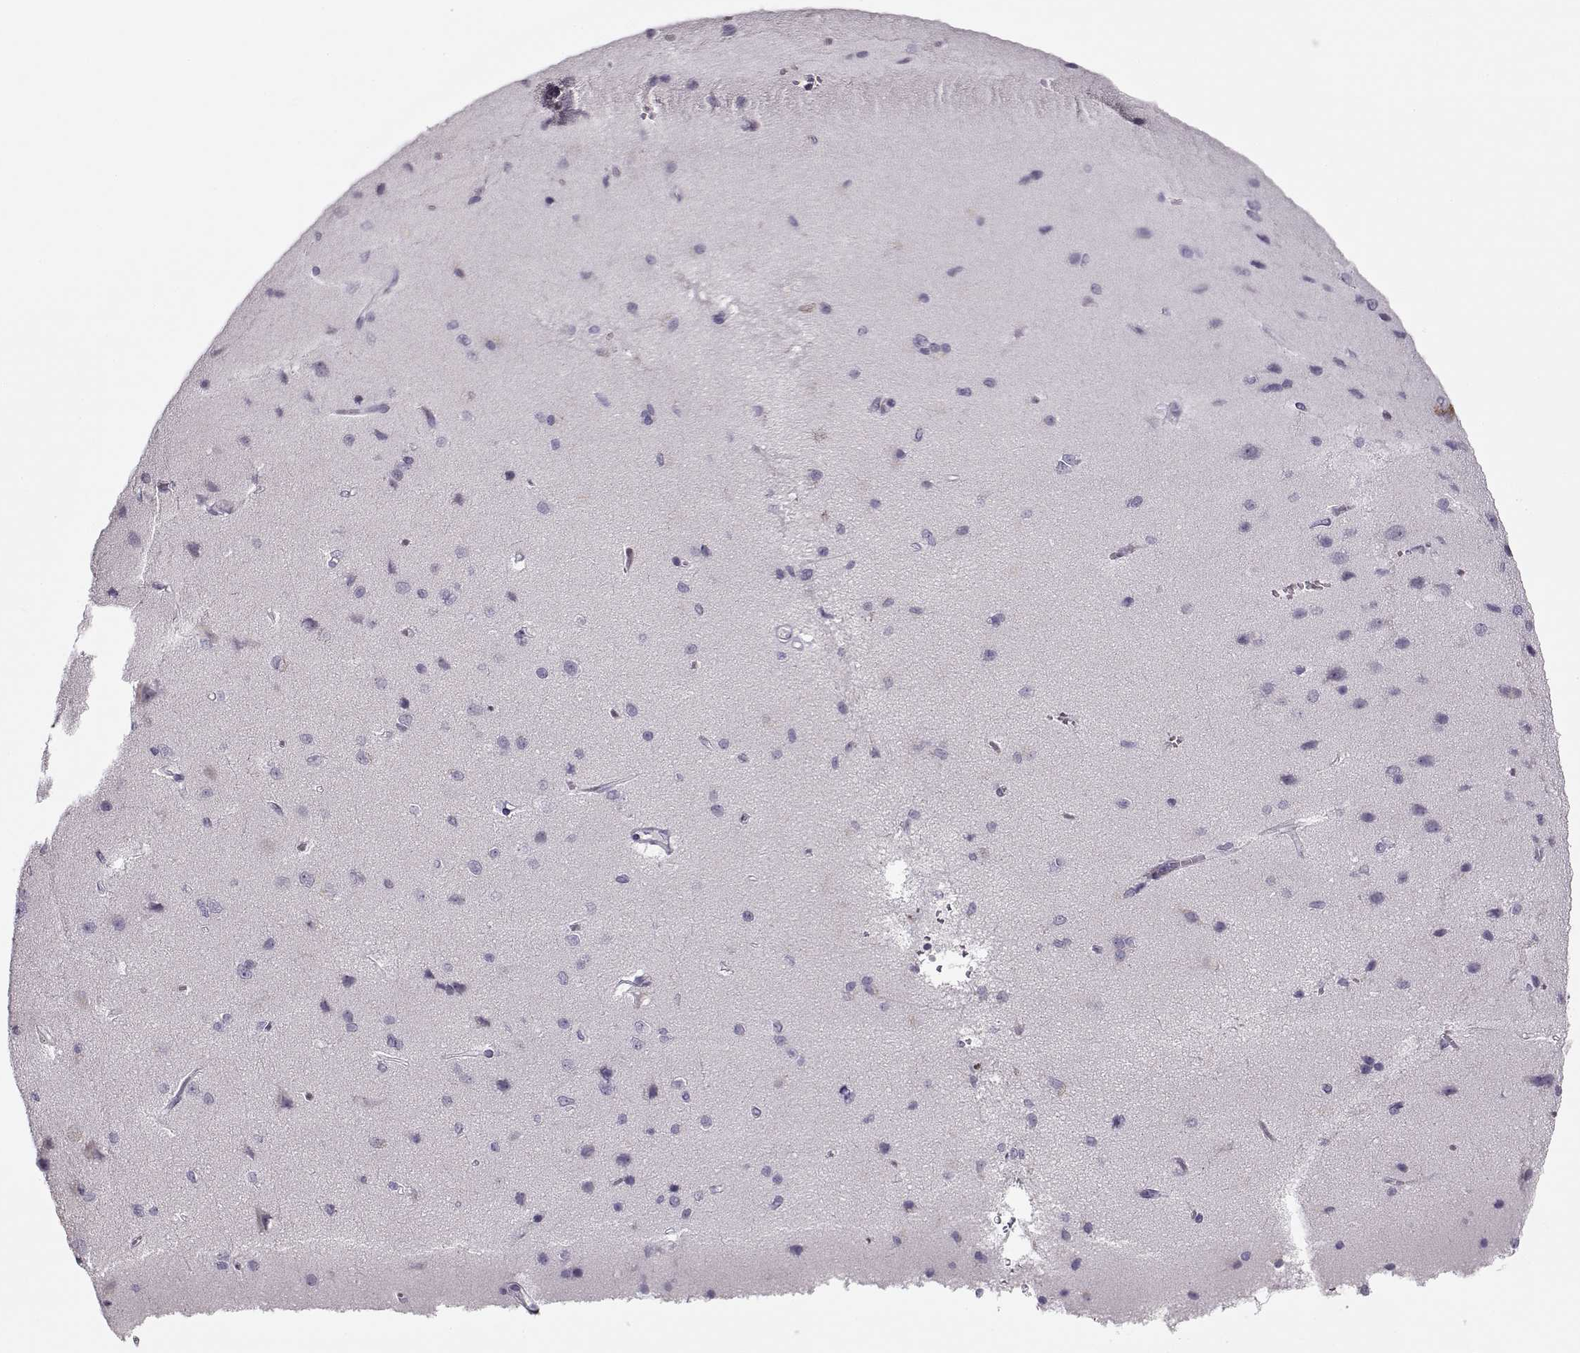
{"staining": {"intensity": "negative", "quantity": "none", "location": "none"}, "tissue": "cerebral cortex", "cell_type": "Endothelial cells", "image_type": "normal", "snomed": [{"axis": "morphology", "description": "Normal tissue, NOS"}, {"axis": "topography", "description": "Cerebral cortex"}], "caption": "This is an immunohistochemistry photomicrograph of benign human cerebral cortex. There is no positivity in endothelial cells.", "gene": "PNMT", "patient": {"sex": "male", "age": 37}}